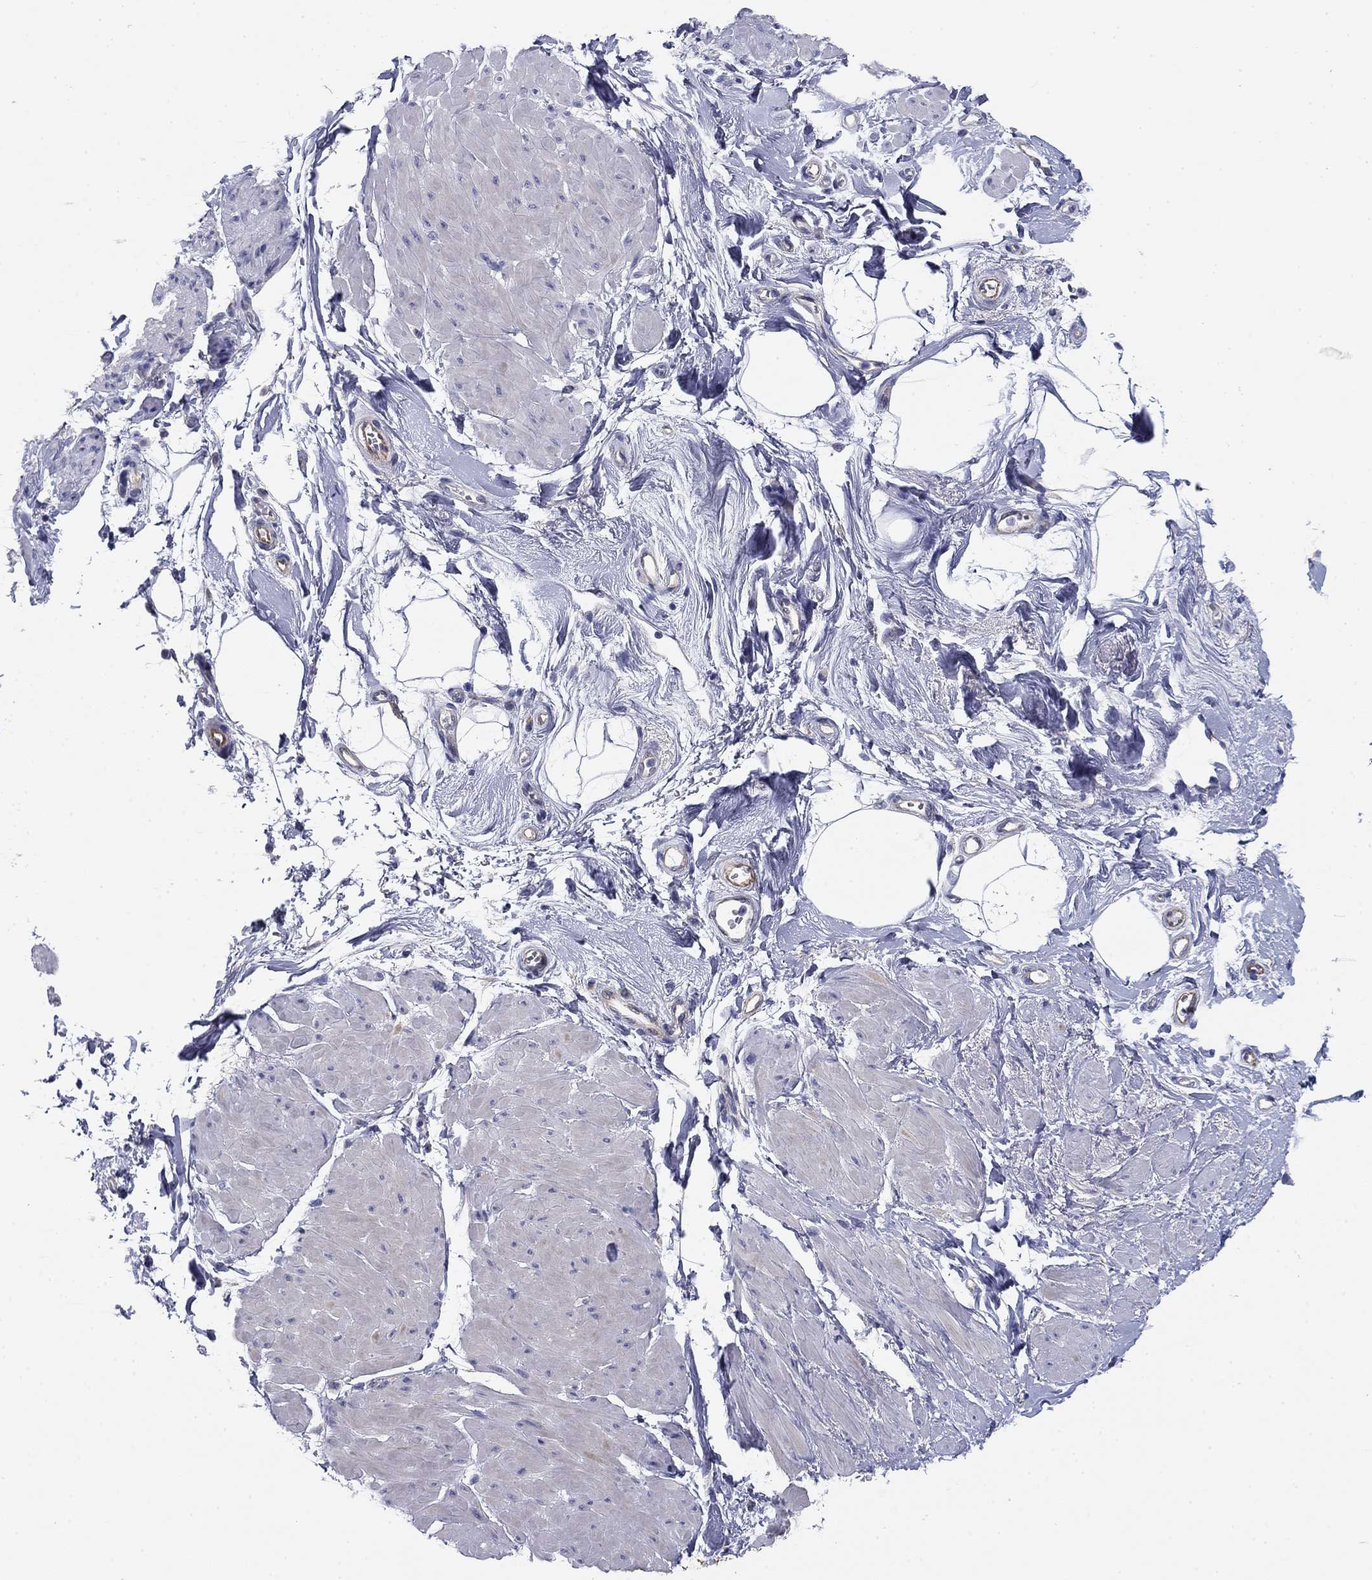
{"staining": {"intensity": "negative", "quantity": "none", "location": "none"}, "tissue": "smooth muscle", "cell_type": "Smooth muscle cells", "image_type": "normal", "snomed": [{"axis": "morphology", "description": "Normal tissue, NOS"}, {"axis": "topography", "description": "Adipose tissue"}, {"axis": "topography", "description": "Smooth muscle"}, {"axis": "topography", "description": "Peripheral nerve tissue"}], "caption": "A photomicrograph of smooth muscle stained for a protein demonstrates no brown staining in smooth muscle cells.", "gene": "SEPTIN3", "patient": {"sex": "male", "age": 83}}